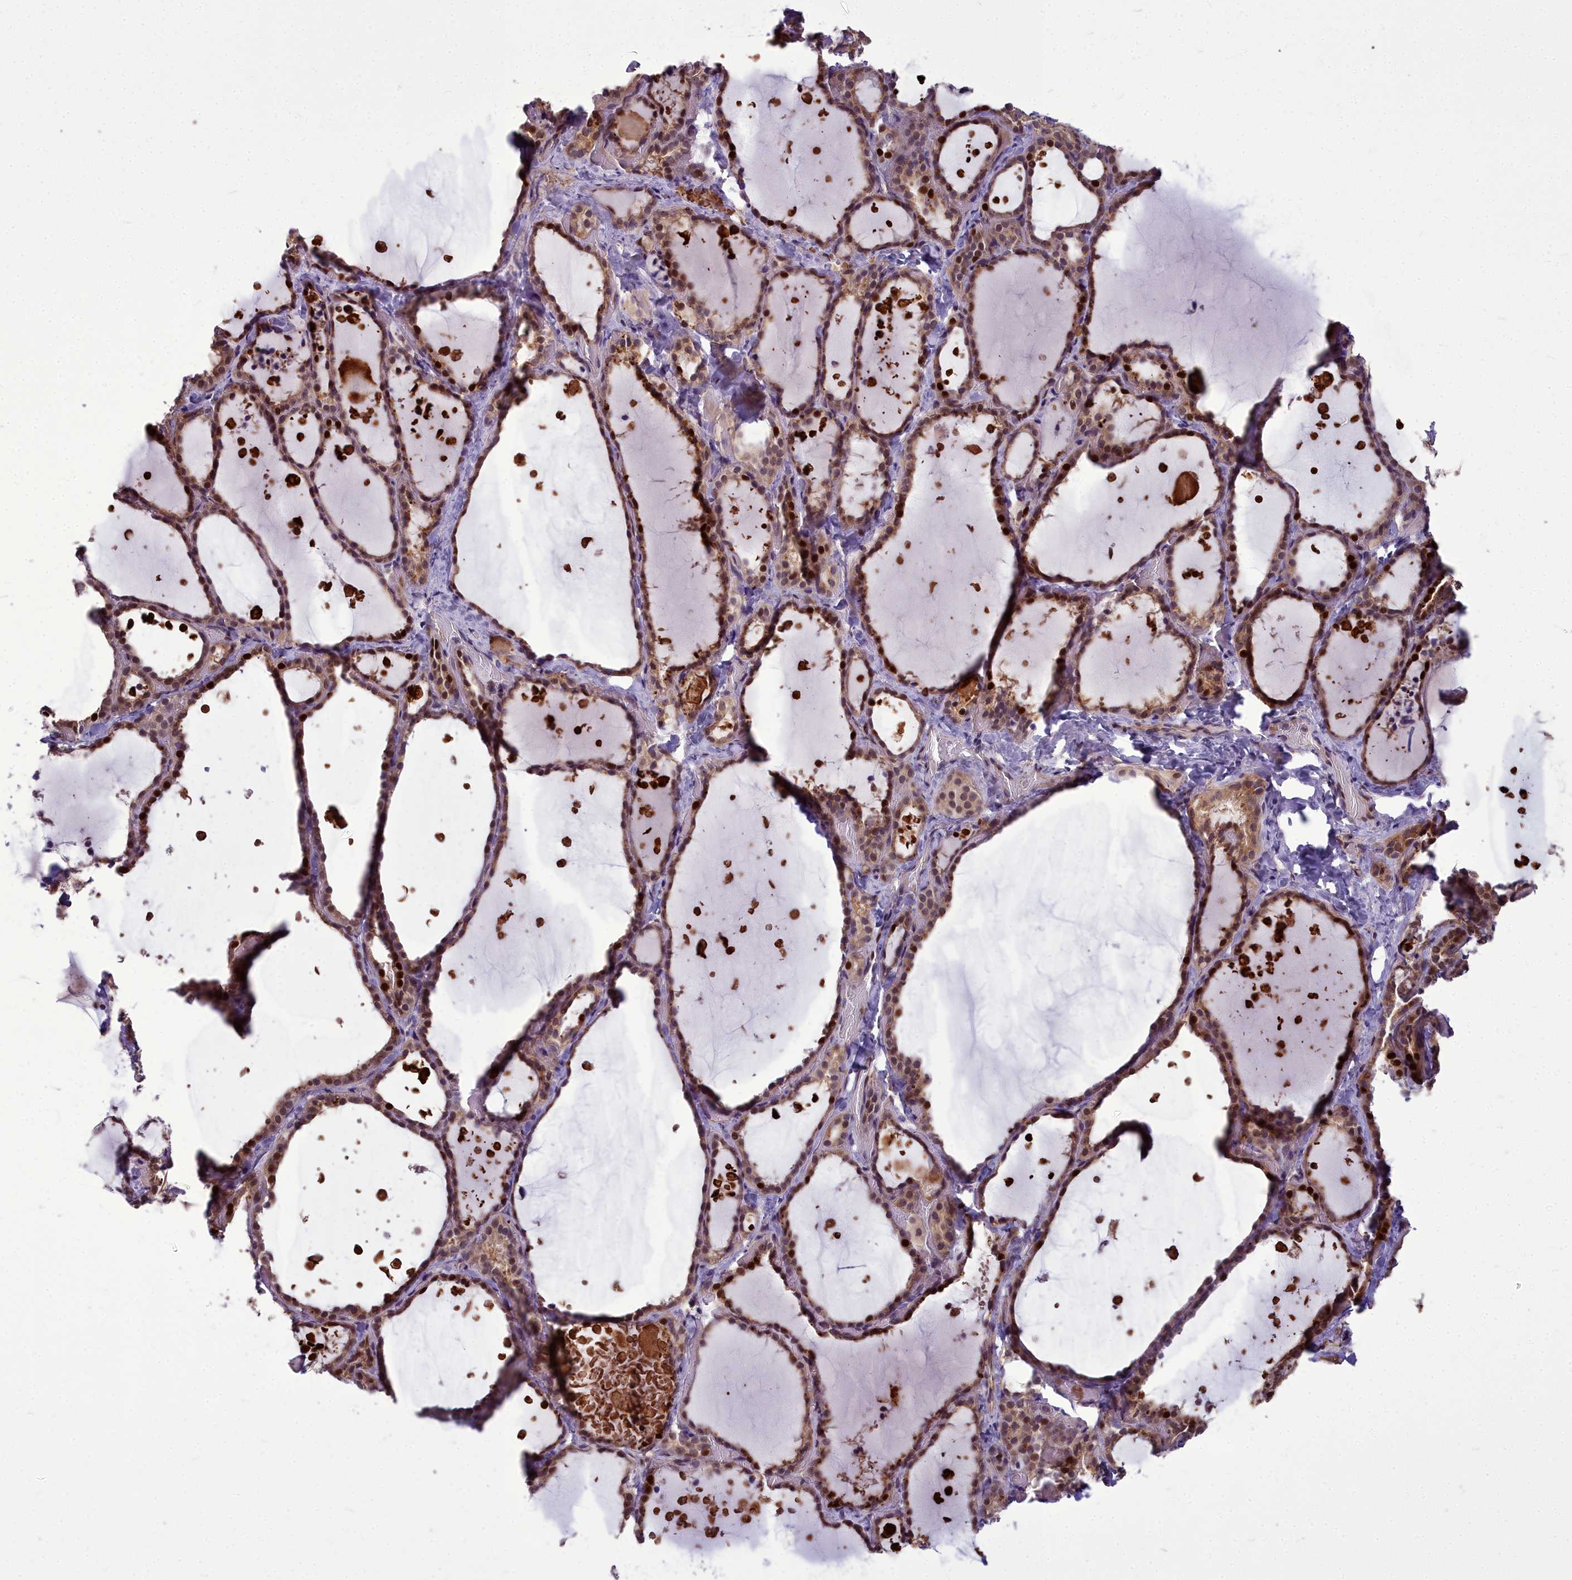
{"staining": {"intensity": "moderate", "quantity": ">75%", "location": "cytoplasmic/membranous,nuclear"}, "tissue": "thyroid gland", "cell_type": "Glandular cells", "image_type": "normal", "snomed": [{"axis": "morphology", "description": "Normal tissue, NOS"}, {"axis": "topography", "description": "Thyroid gland"}], "caption": "Protein analysis of unremarkable thyroid gland reveals moderate cytoplasmic/membranous,nuclear positivity in approximately >75% of glandular cells.", "gene": "AP1M1", "patient": {"sex": "female", "age": 44}}